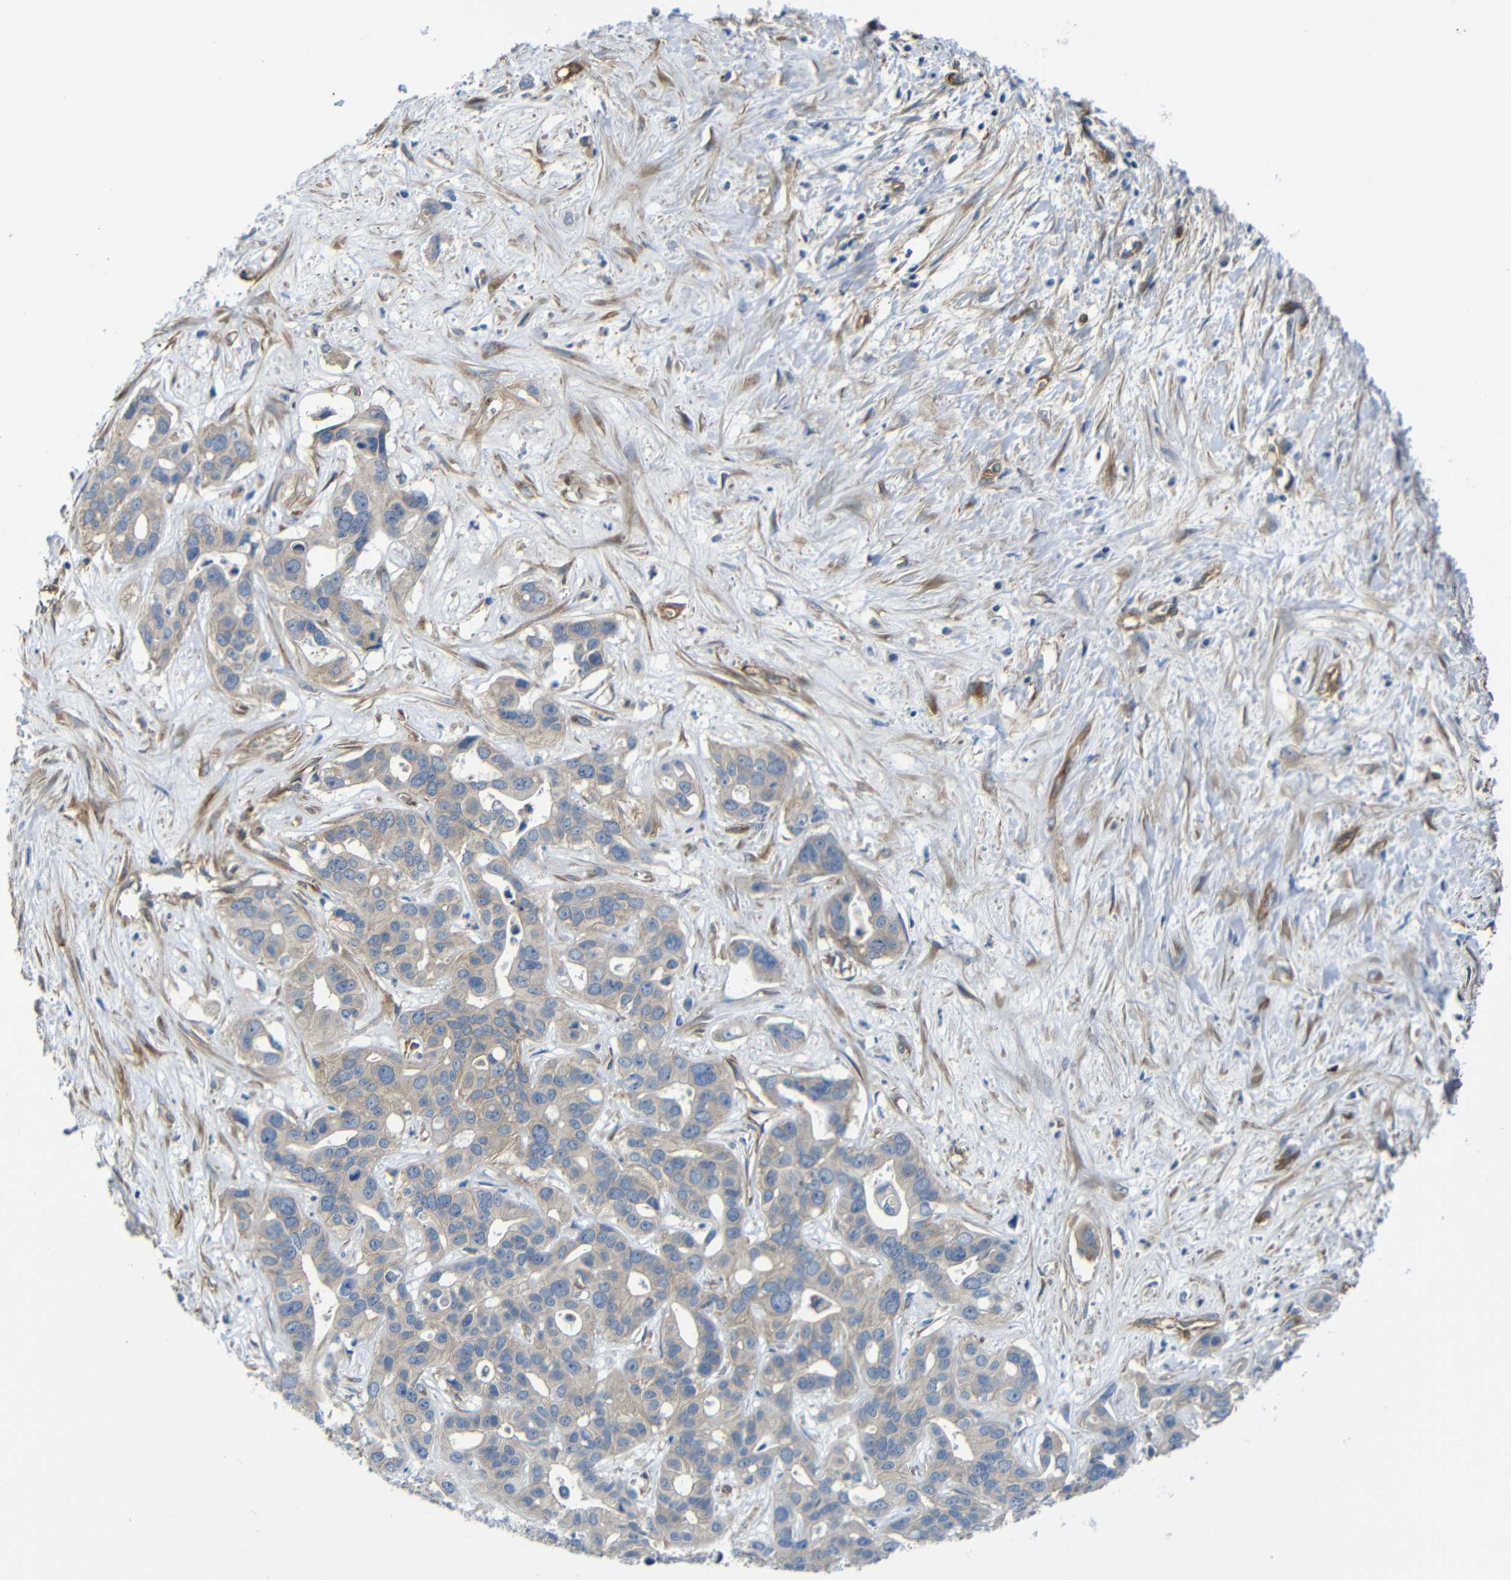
{"staining": {"intensity": "weak", "quantity": "25%-75%", "location": "cytoplasmic/membranous"}, "tissue": "liver cancer", "cell_type": "Tumor cells", "image_type": "cancer", "snomed": [{"axis": "morphology", "description": "Cholangiocarcinoma"}, {"axis": "topography", "description": "Liver"}], "caption": "IHC micrograph of human liver cancer (cholangiocarcinoma) stained for a protein (brown), which demonstrates low levels of weak cytoplasmic/membranous staining in about 25%-75% of tumor cells.", "gene": "MYO1B", "patient": {"sex": "female", "age": 65}}